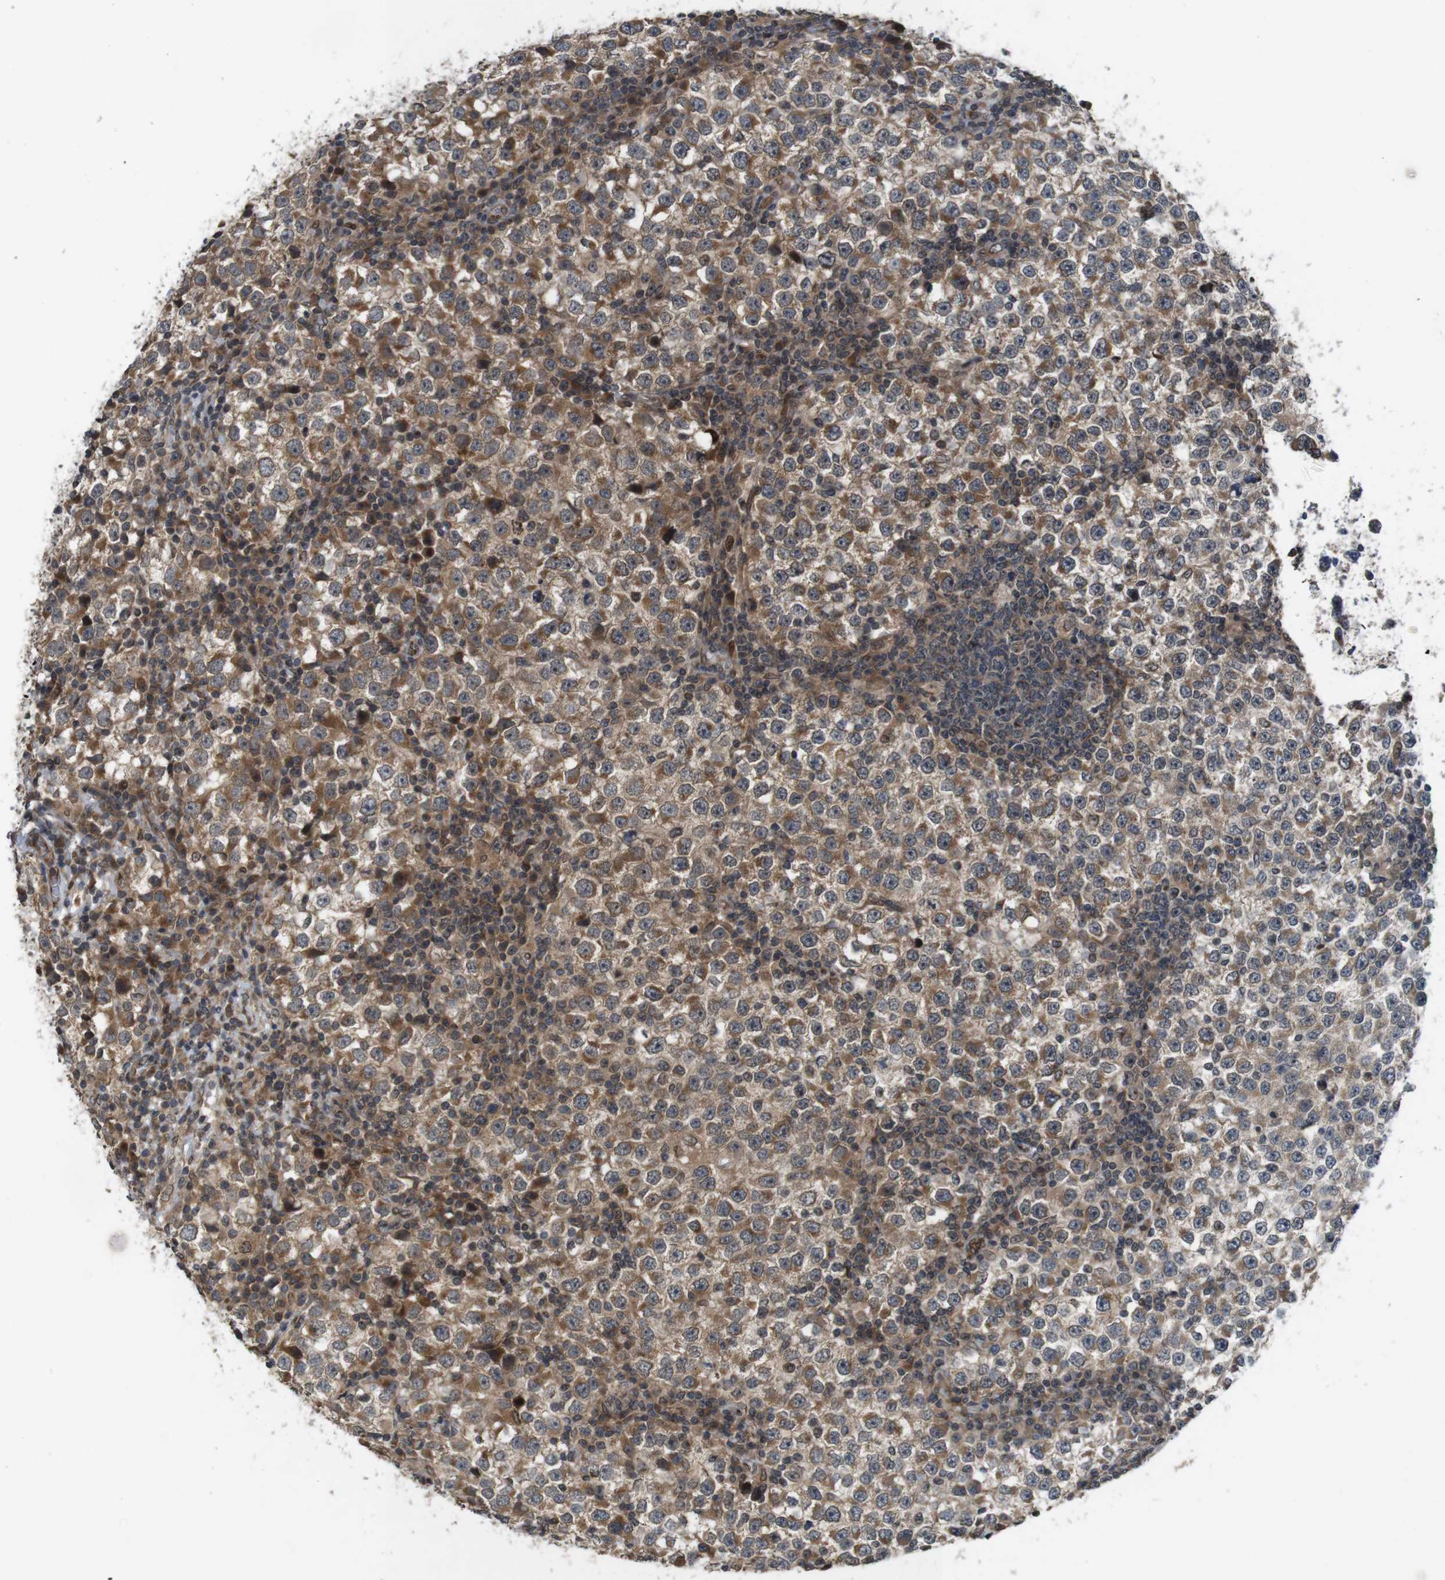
{"staining": {"intensity": "moderate", "quantity": ">75%", "location": "cytoplasmic/membranous"}, "tissue": "testis cancer", "cell_type": "Tumor cells", "image_type": "cancer", "snomed": [{"axis": "morphology", "description": "Seminoma, NOS"}, {"axis": "topography", "description": "Testis"}], "caption": "Protein staining reveals moderate cytoplasmic/membranous expression in approximately >75% of tumor cells in testis cancer (seminoma).", "gene": "EFCAB14", "patient": {"sex": "male", "age": 65}}